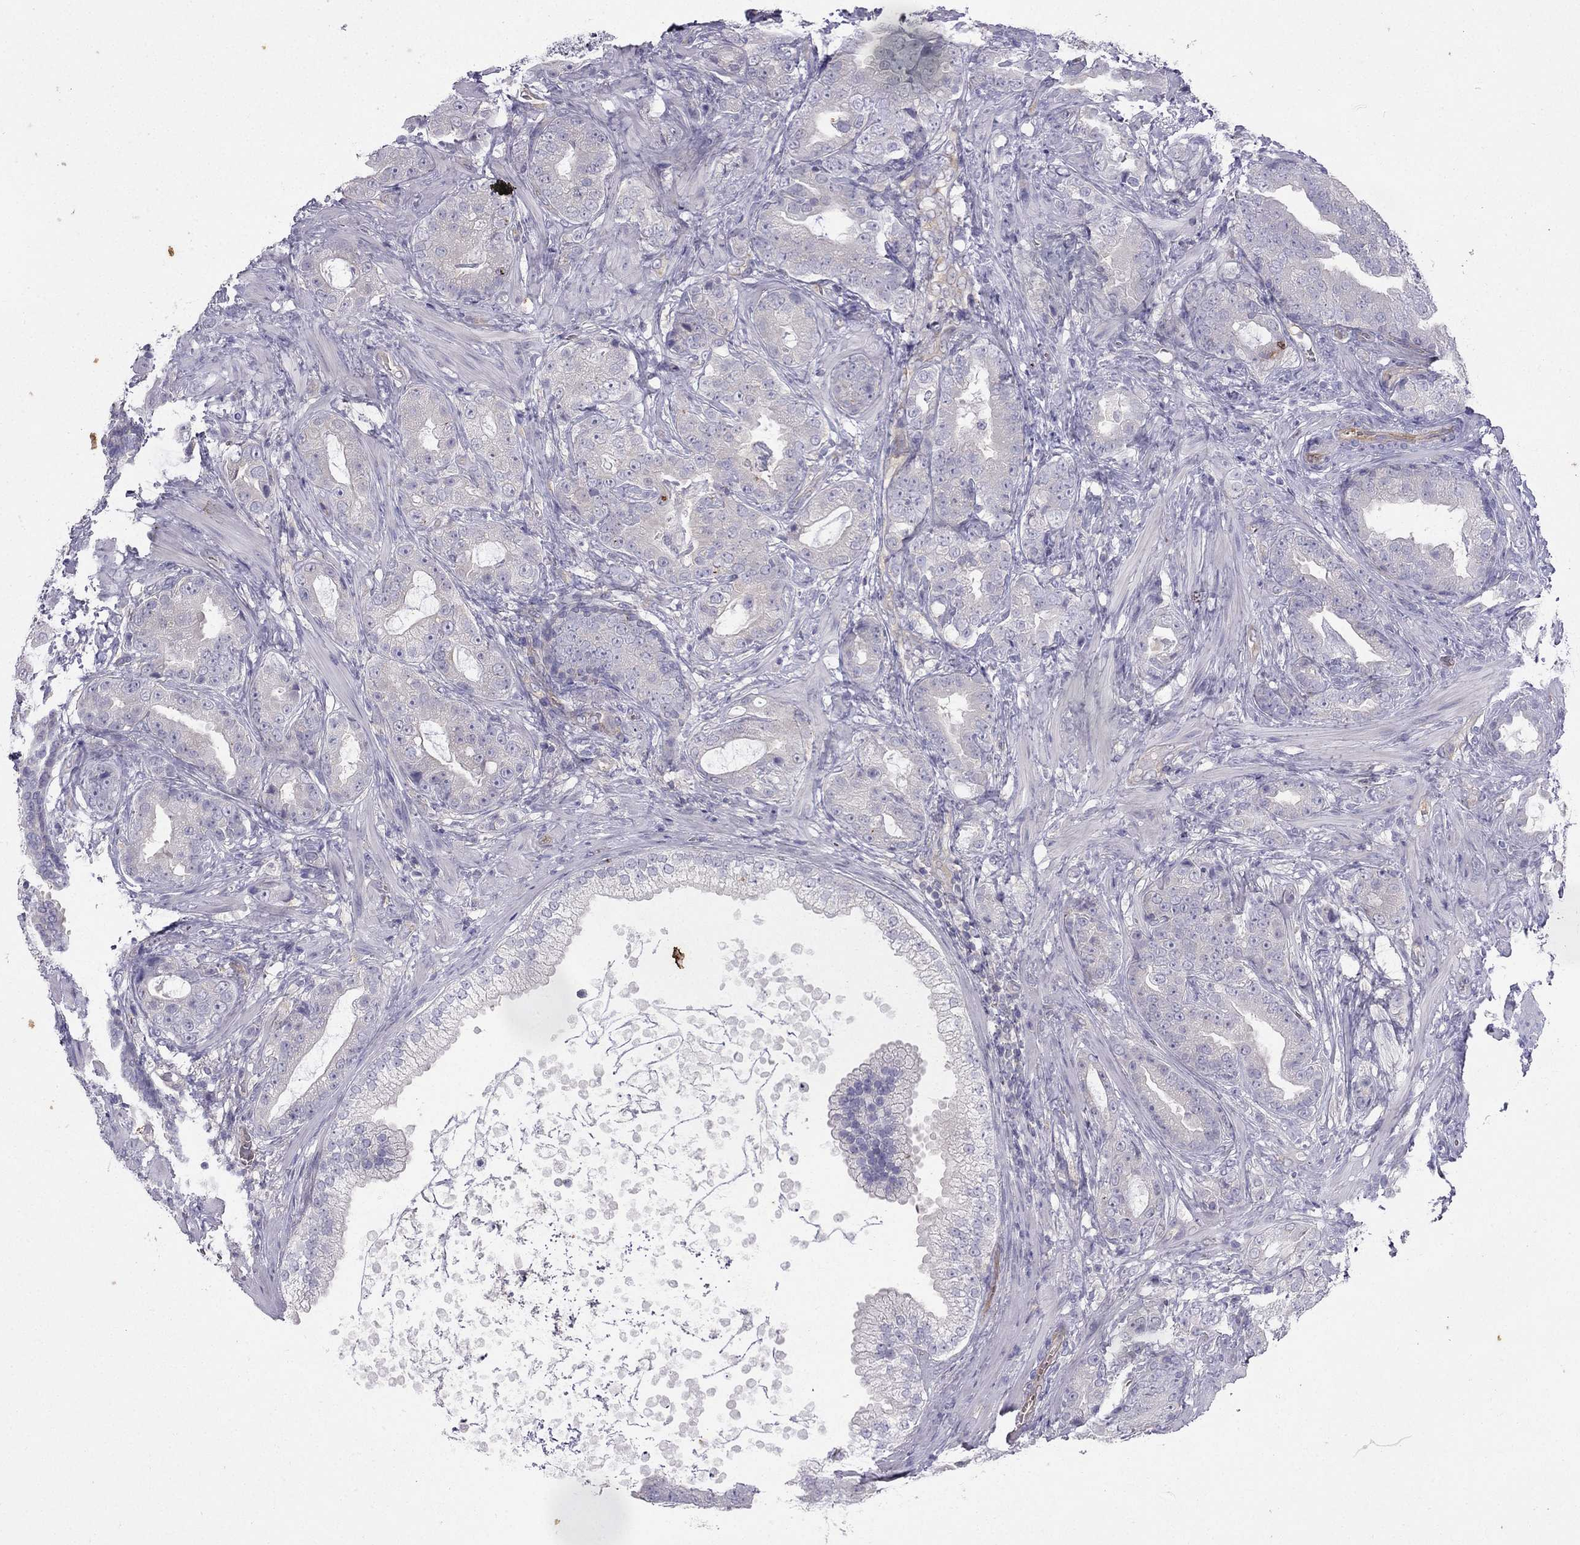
{"staining": {"intensity": "negative", "quantity": "none", "location": "none"}, "tissue": "prostate cancer", "cell_type": "Tumor cells", "image_type": "cancer", "snomed": [{"axis": "morphology", "description": "Adenocarcinoma, NOS"}, {"axis": "topography", "description": "Prostate"}], "caption": "An immunohistochemistry micrograph of prostate cancer (adenocarcinoma) is shown. There is no staining in tumor cells of prostate cancer (adenocarcinoma). (Immunohistochemistry, brightfield microscopy, high magnification).", "gene": "GJA8", "patient": {"sex": "male", "age": 57}}